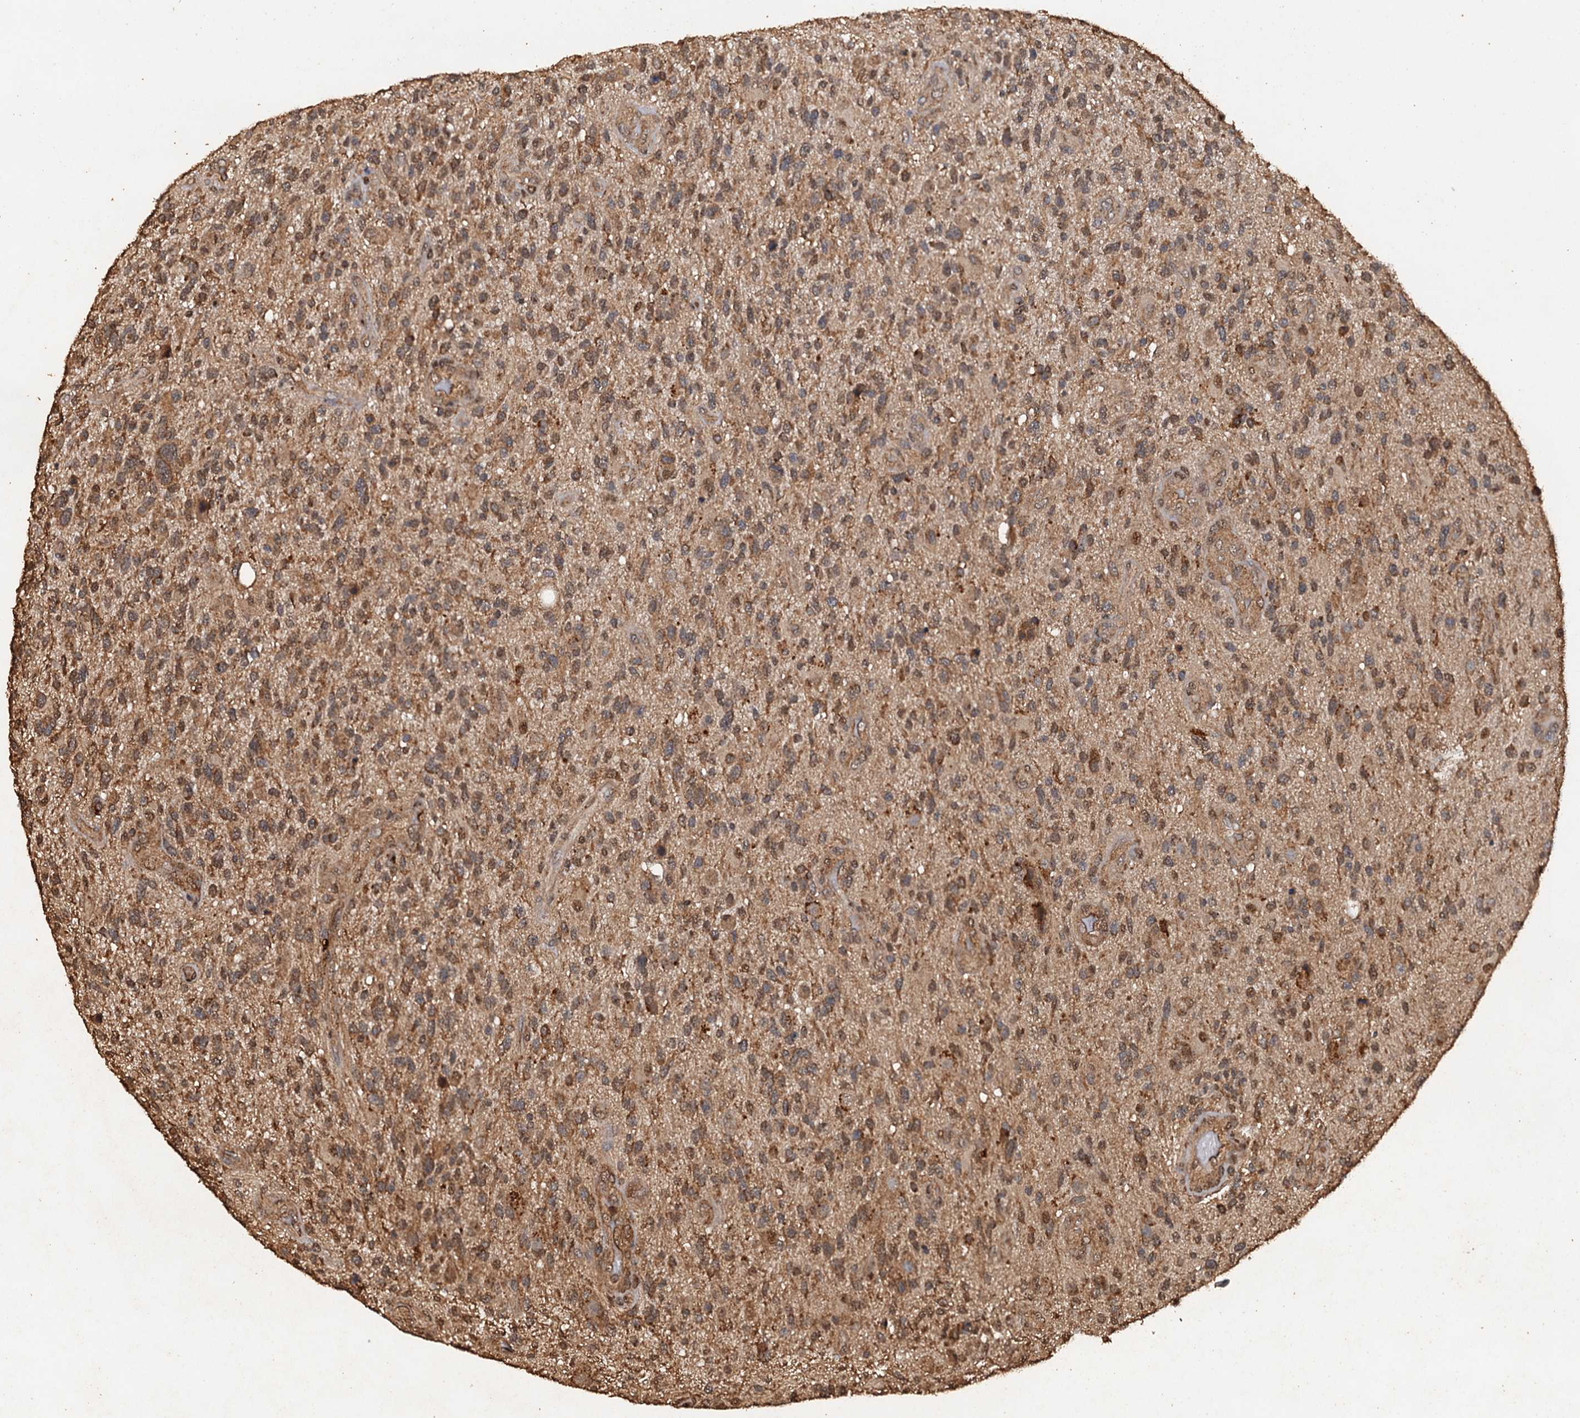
{"staining": {"intensity": "moderate", "quantity": ">75%", "location": "cytoplasmic/membranous"}, "tissue": "glioma", "cell_type": "Tumor cells", "image_type": "cancer", "snomed": [{"axis": "morphology", "description": "Glioma, malignant, High grade"}, {"axis": "topography", "description": "Brain"}], "caption": "The image shows a brown stain indicating the presence of a protein in the cytoplasmic/membranous of tumor cells in malignant high-grade glioma.", "gene": "PSMD9", "patient": {"sex": "male", "age": 47}}